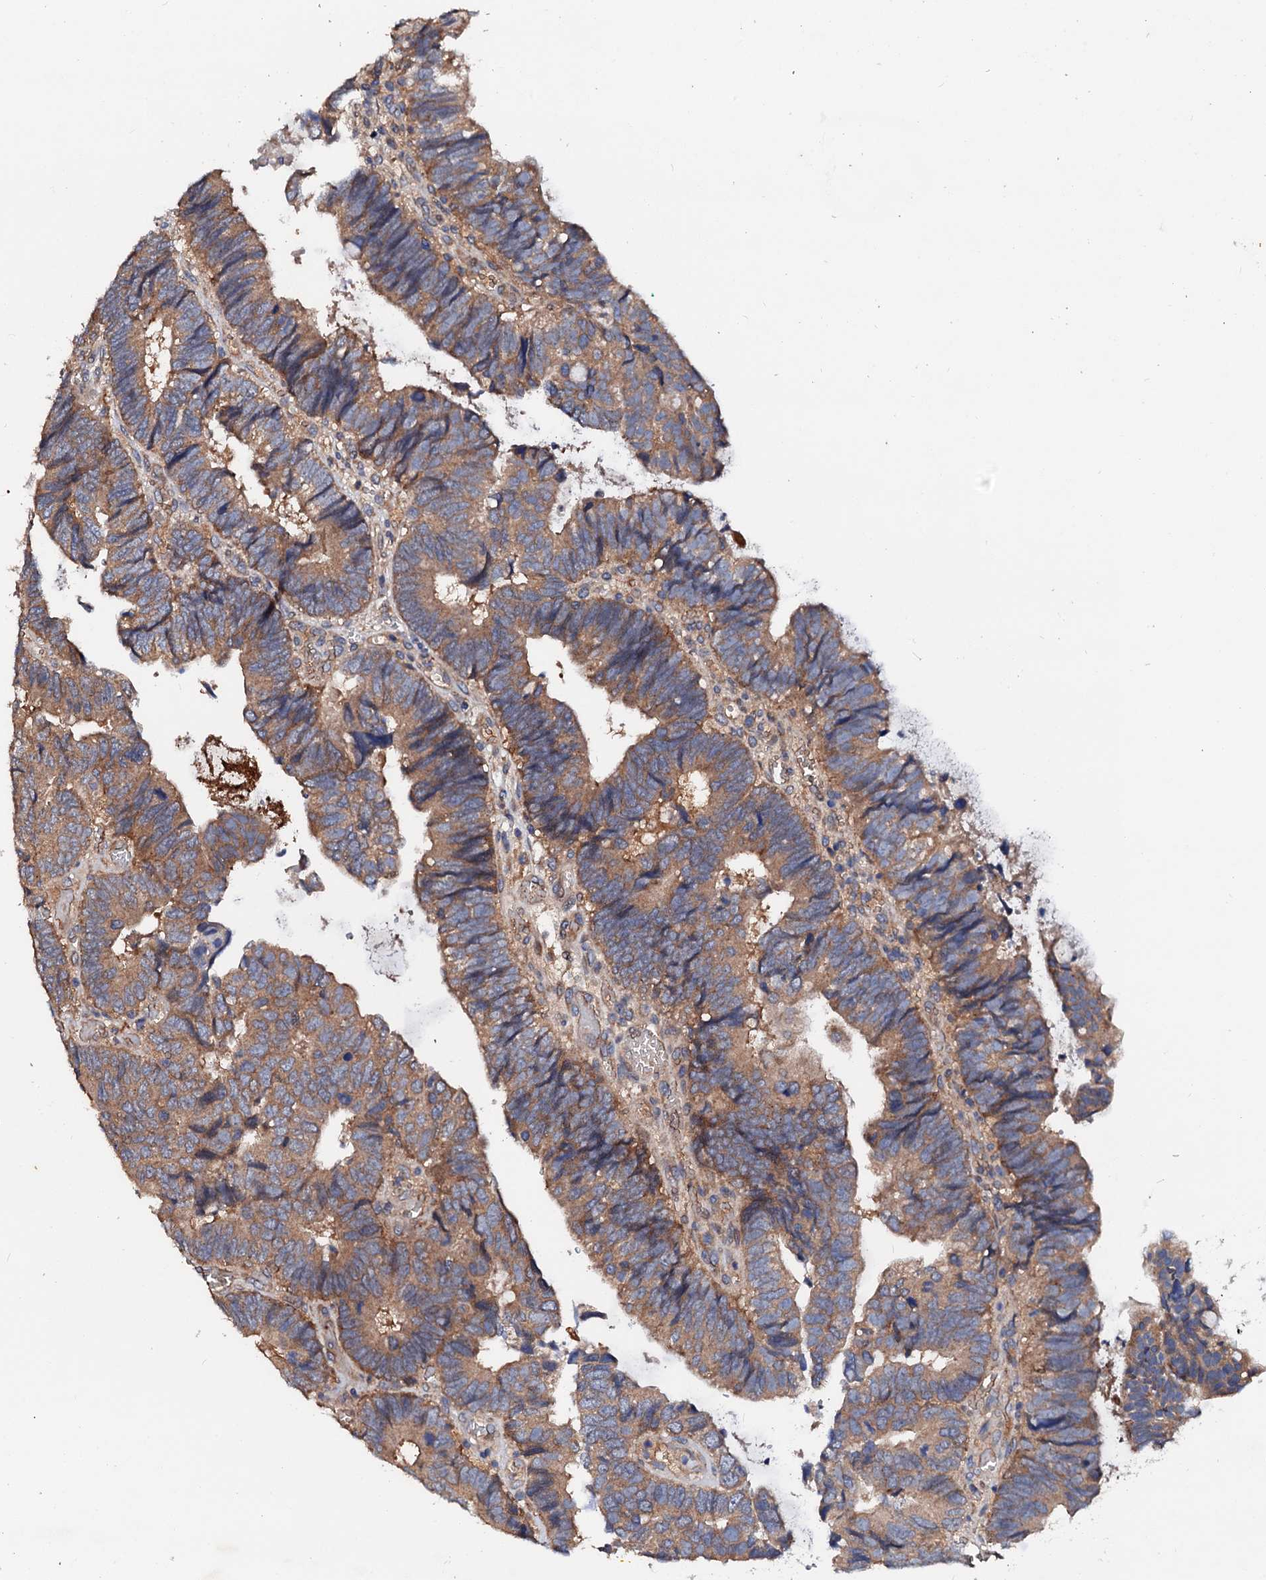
{"staining": {"intensity": "moderate", "quantity": ">75%", "location": "cytoplasmic/membranous"}, "tissue": "colorectal cancer", "cell_type": "Tumor cells", "image_type": "cancer", "snomed": [{"axis": "morphology", "description": "Adenocarcinoma, NOS"}, {"axis": "topography", "description": "Colon"}], "caption": "Approximately >75% of tumor cells in colorectal cancer (adenocarcinoma) show moderate cytoplasmic/membranous protein positivity as visualized by brown immunohistochemical staining.", "gene": "EXTL1", "patient": {"sex": "female", "age": 67}}